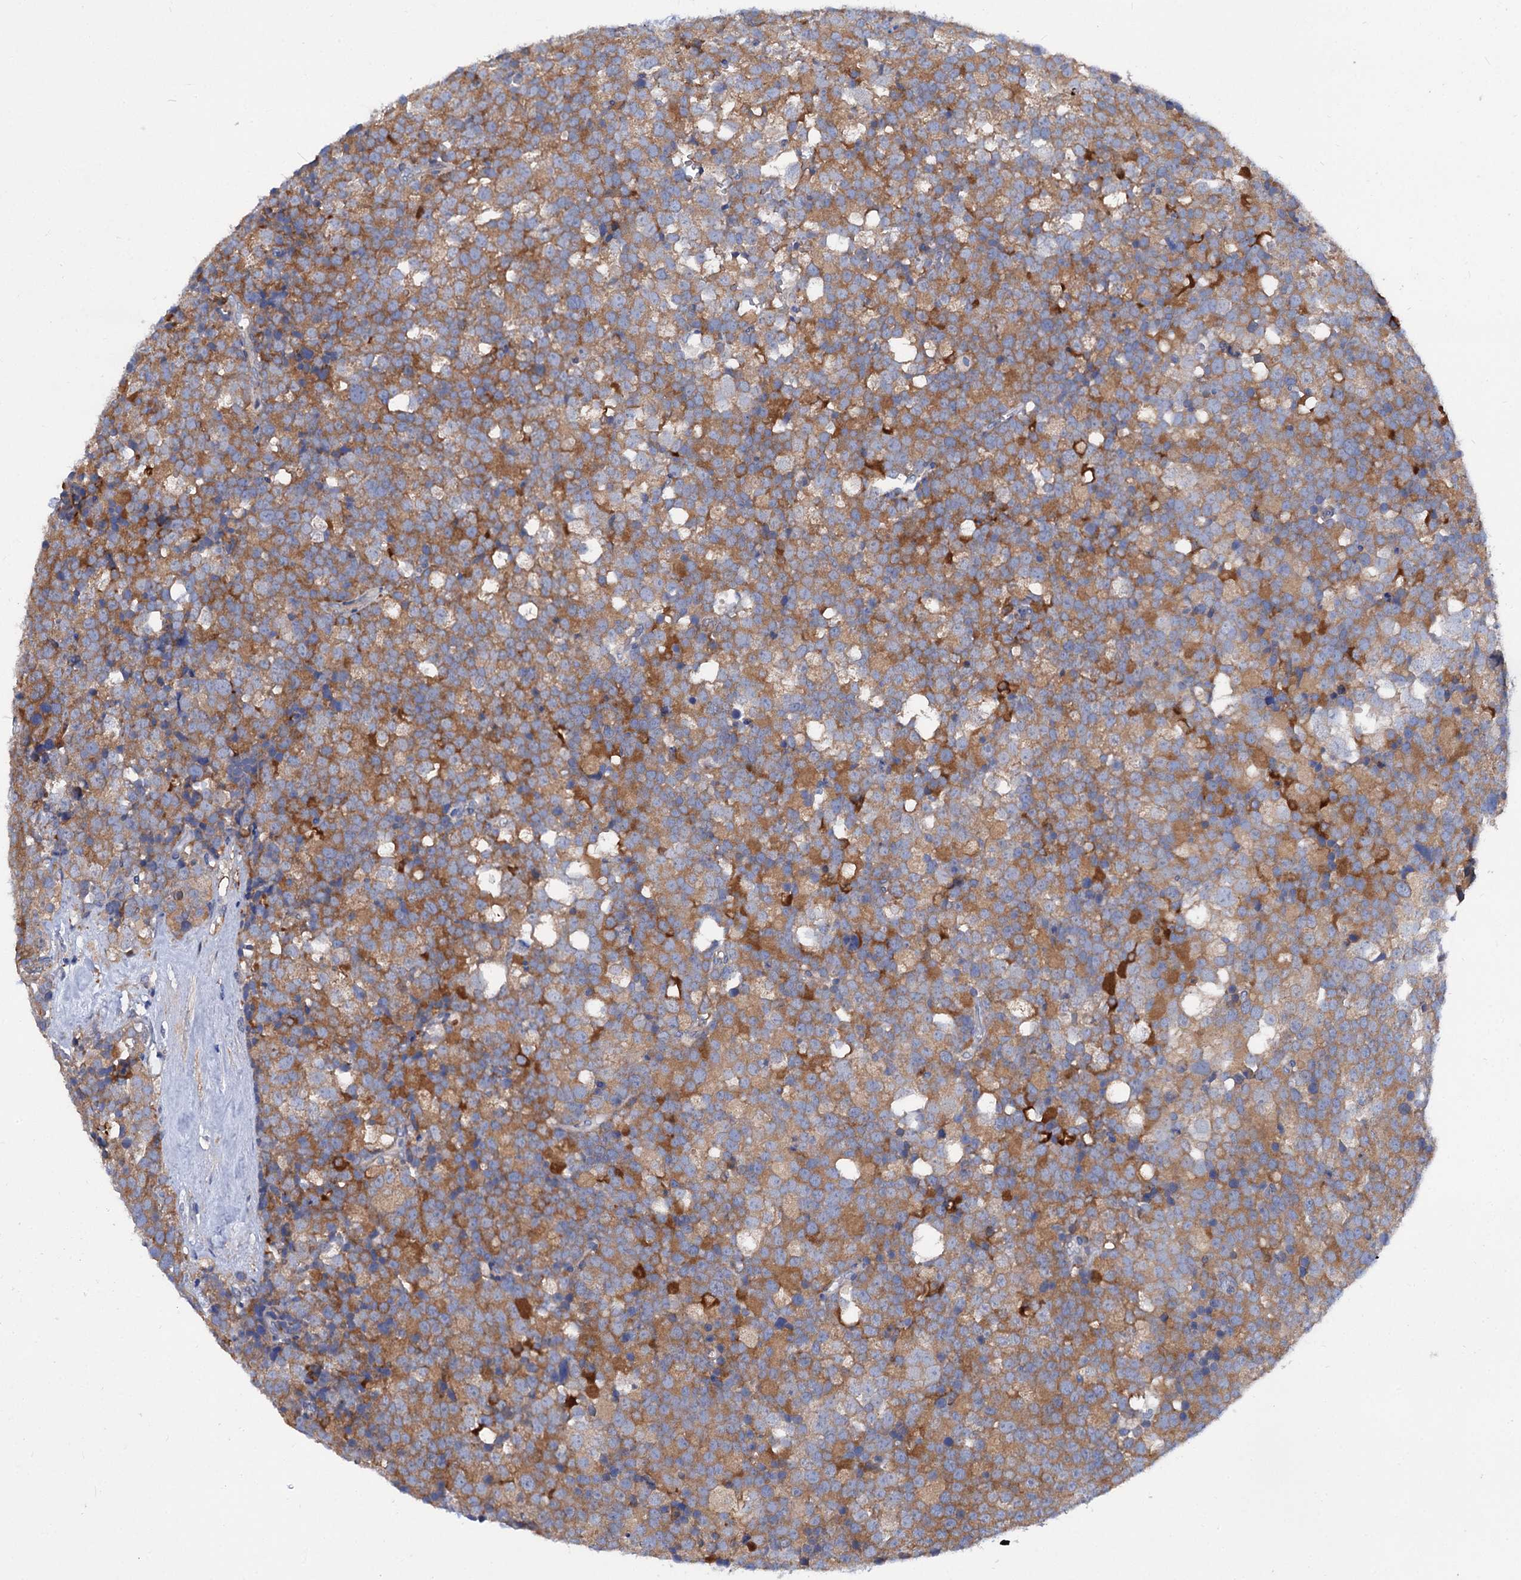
{"staining": {"intensity": "moderate", "quantity": ">75%", "location": "cytoplasmic/membranous"}, "tissue": "testis cancer", "cell_type": "Tumor cells", "image_type": "cancer", "snomed": [{"axis": "morphology", "description": "Seminoma, NOS"}, {"axis": "topography", "description": "Testis"}], "caption": "This image displays IHC staining of seminoma (testis), with medium moderate cytoplasmic/membranous expression in about >75% of tumor cells.", "gene": "TRIM55", "patient": {"sex": "male", "age": 71}}